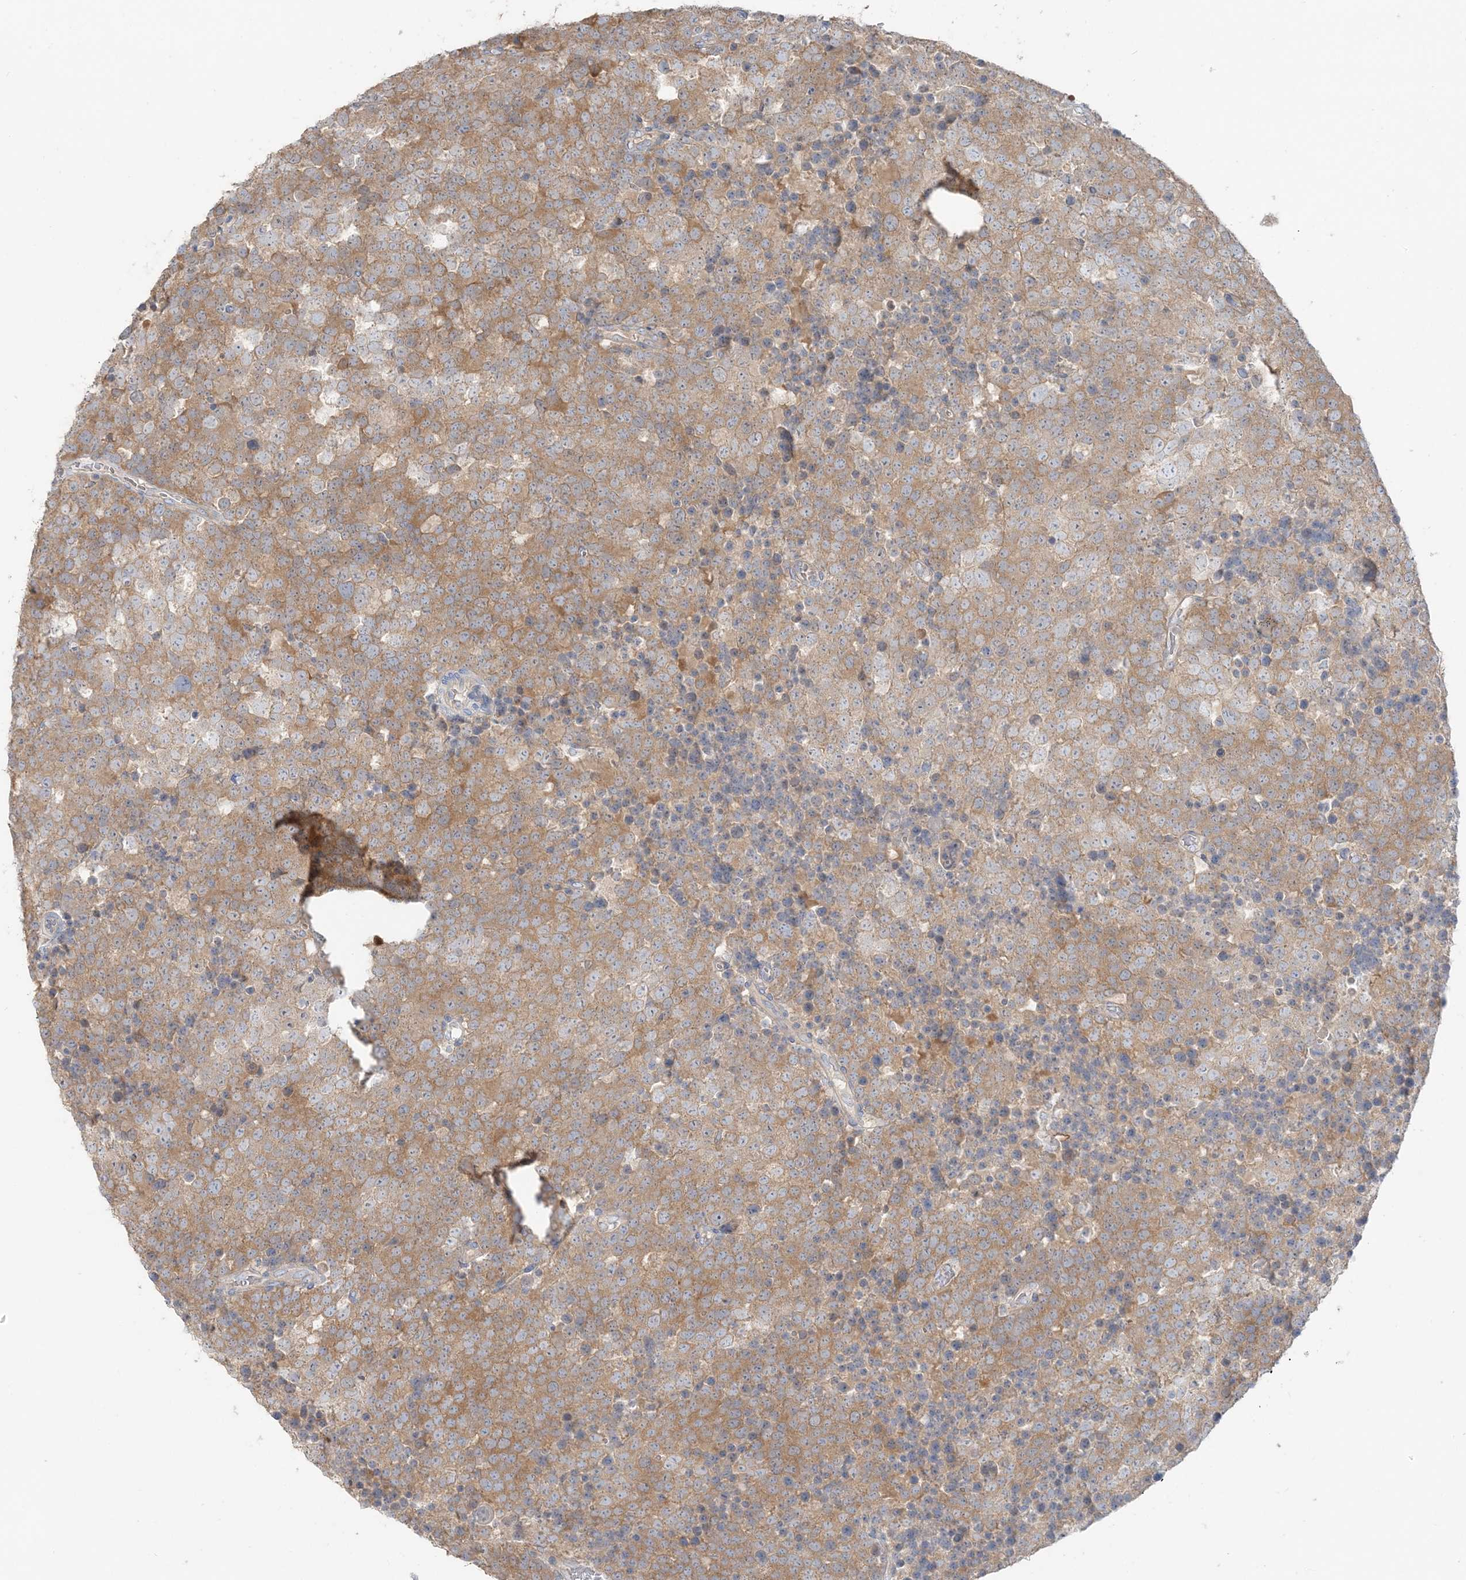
{"staining": {"intensity": "moderate", "quantity": ">75%", "location": "cytoplasmic/membranous"}, "tissue": "testis cancer", "cell_type": "Tumor cells", "image_type": "cancer", "snomed": [{"axis": "morphology", "description": "Seminoma, NOS"}, {"axis": "topography", "description": "Testis"}], "caption": "Immunohistochemical staining of human testis cancer shows medium levels of moderate cytoplasmic/membranous protein positivity in approximately >75% of tumor cells.", "gene": "TBC1D5", "patient": {"sex": "male", "age": 71}}